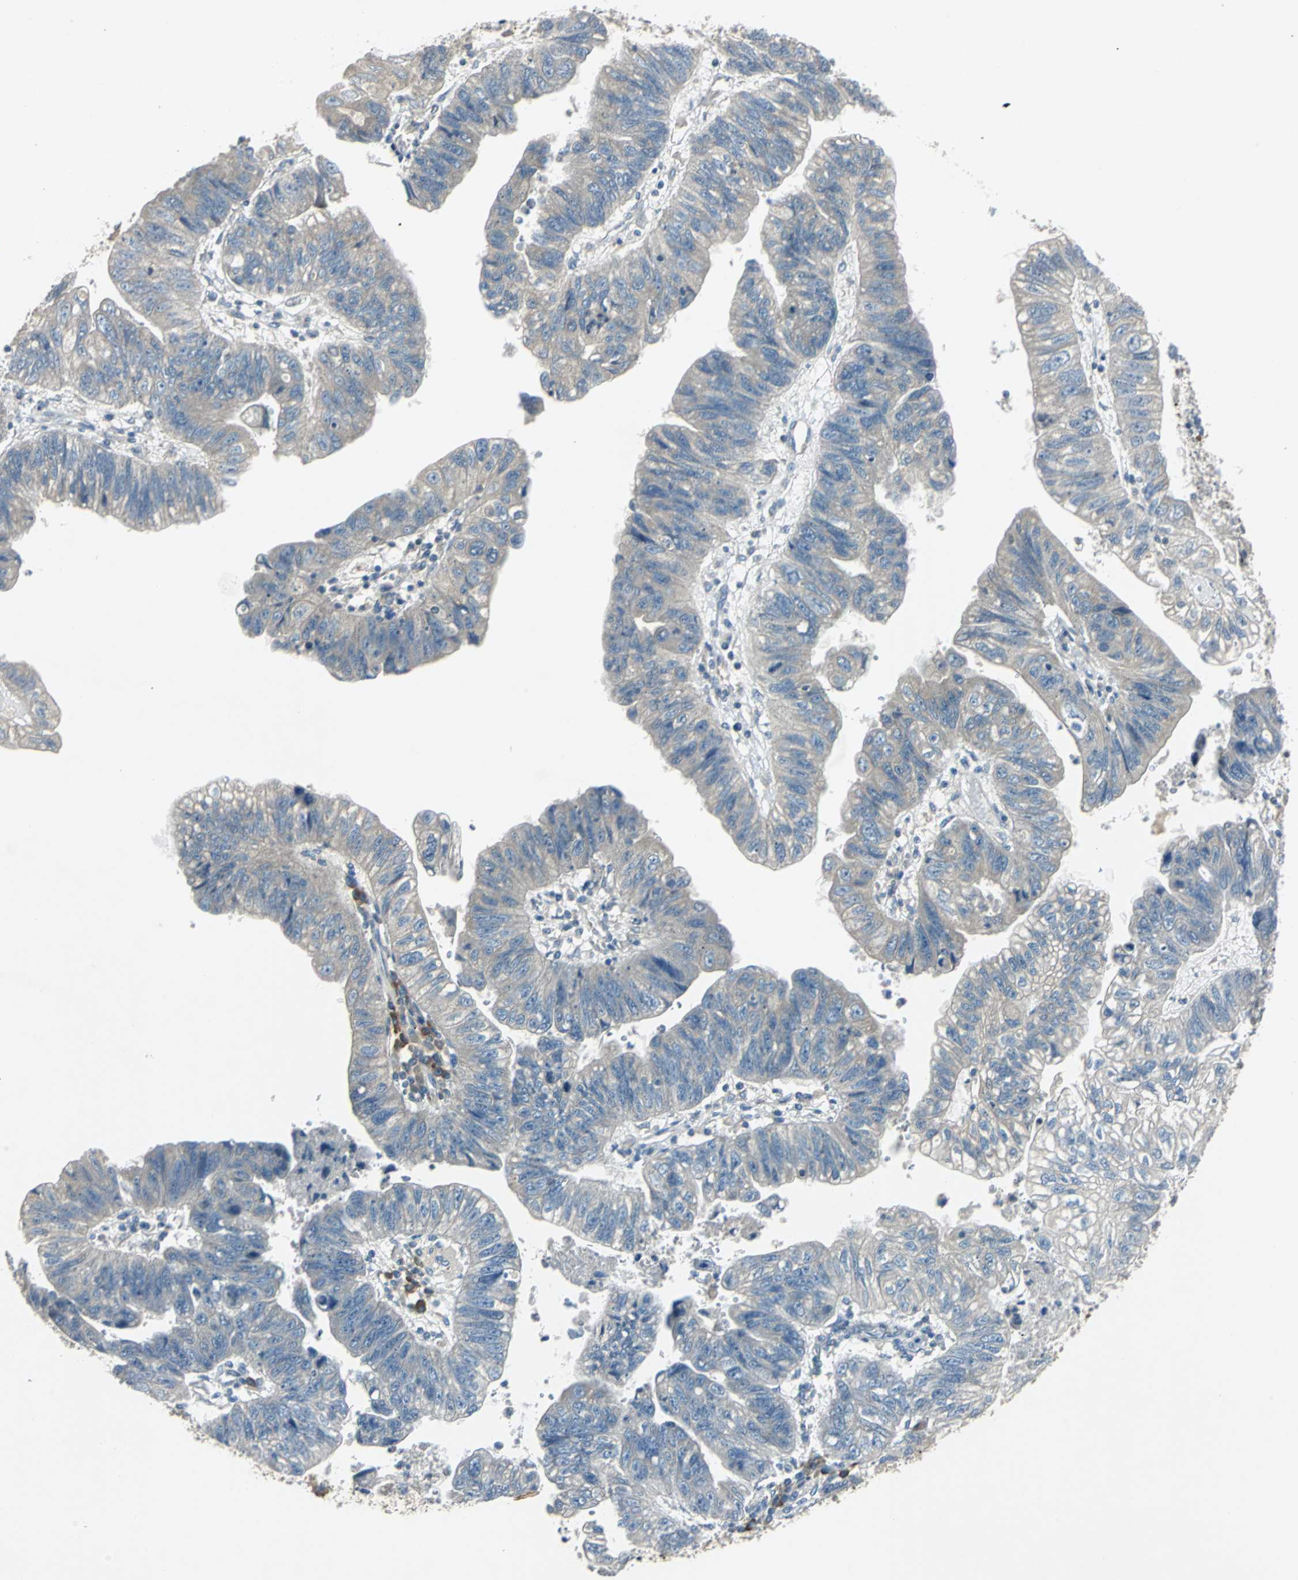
{"staining": {"intensity": "weak", "quantity": ">75%", "location": "cytoplasmic/membranous"}, "tissue": "stomach cancer", "cell_type": "Tumor cells", "image_type": "cancer", "snomed": [{"axis": "morphology", "description": "Adenocarcinoma, NOS"}, {"axis": "topography", "description": "Stomach"}], "caption": "A micrograph of stomach cancer stained for a protein exhibits weak cytoplasmic/membranous brown staining in tumor cells.", "gene": "SLC2A13", "patient": {"sex": "male", "age": 59}}